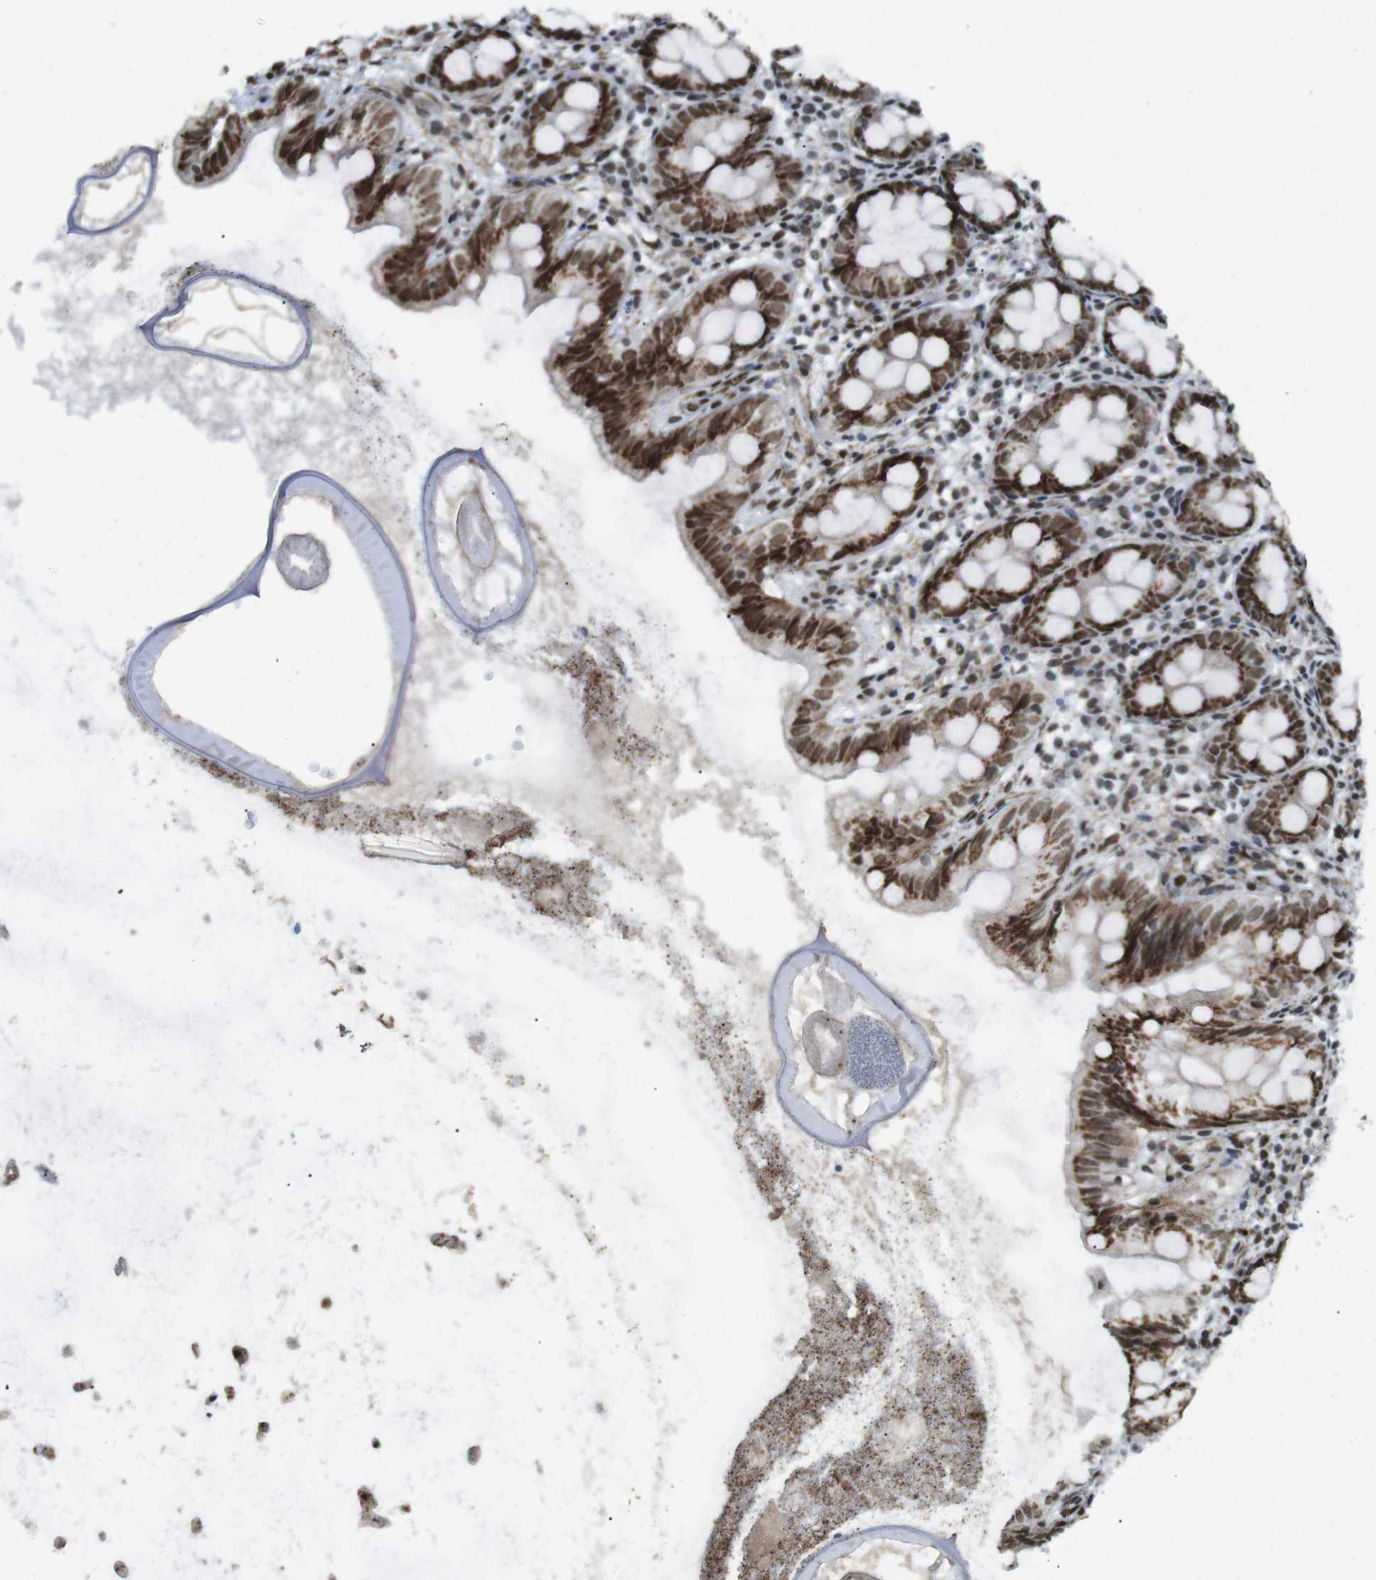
{"staining": {"intensity": "strong", "quantity": ">75%", "location": "cytoplasmic/membranous,nuclear"}, "tissue": "appendix", "cell_type": "Glandular cells", "image_type": "normal", "snomed": [{"axis": "morphology", "description": "Normal tissue, NOS"}, {"axis": "topography", "description": "Appendix"}], "caption": "A high-resolution image shows immunohistochemistry (IHC) staining of normal appendix, which demonstrates strong cytoplasmic/membranous,nuclear expression in about >75% of glandular cells. The protein of interest is stained brown, and the nuclei are stained in blue (DAB (3,3'-diaminobenzidine) IHC with brightfield microscopy, high magnification).", "gene": "ARID1A", "patient": {"sex": "female", "age": 77}}